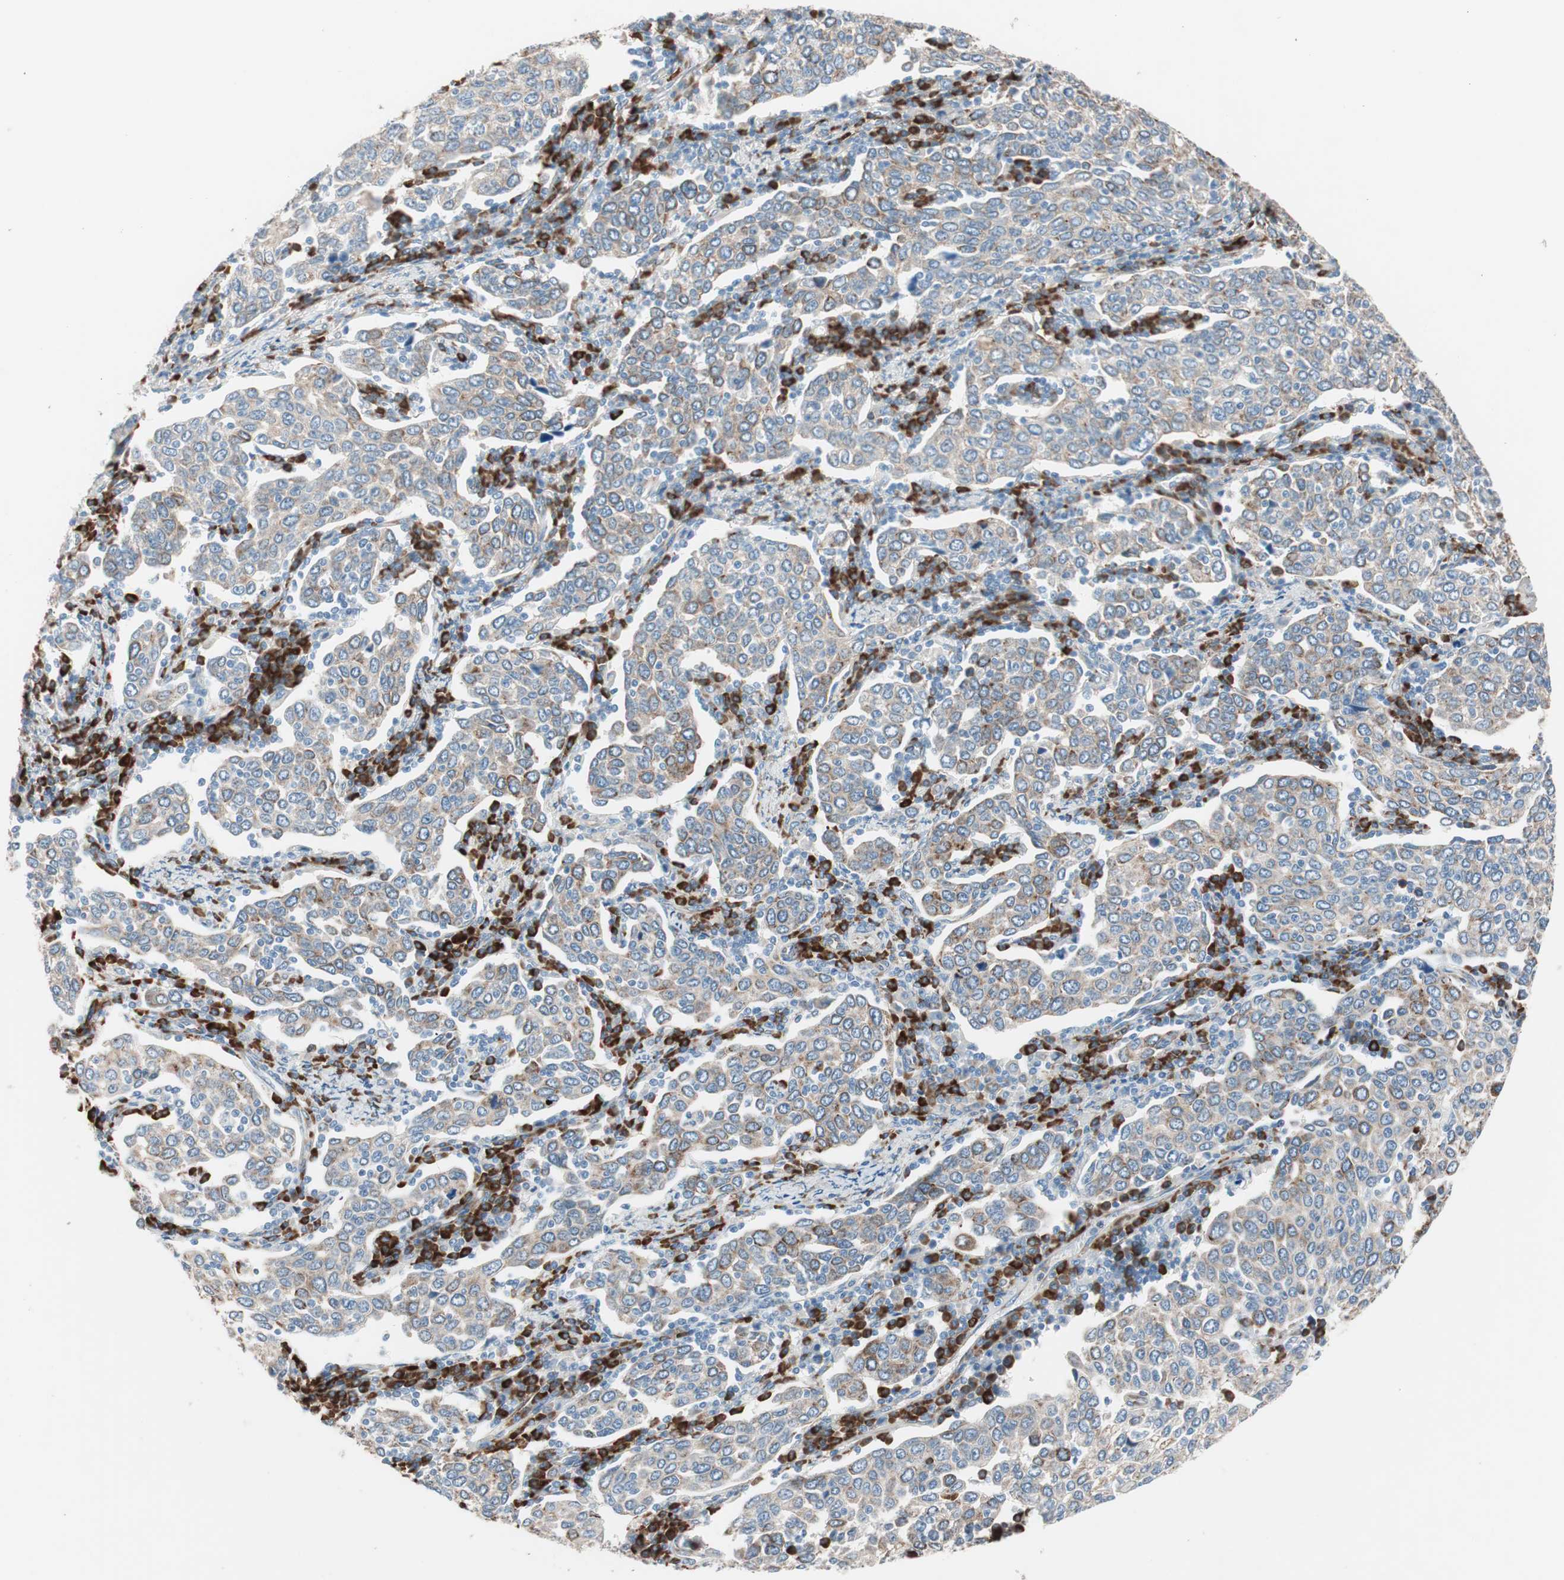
{"staining": {"intensity": "weak", "quantity": ">75%", "location": "cytoplasmic/membranous"}, "tissue": "cervical cancer", "cell_type": "Tumor cells", "image_type": "cancer", "snomed": [{"axis": "morphology", "description": "Squamous cell carcinoma, NOS"}, {"axis": "topography", "description": "Cervix"}], "caption": "There is low levels of weak cytoplasmic/membranous staining in tumor cells of cervical squamous cell carcinoma, as demonstrated by immunohistochemical staining (brown color).", "gene": "P4HTM", "patient": {"sex": "female", "age": 40}}